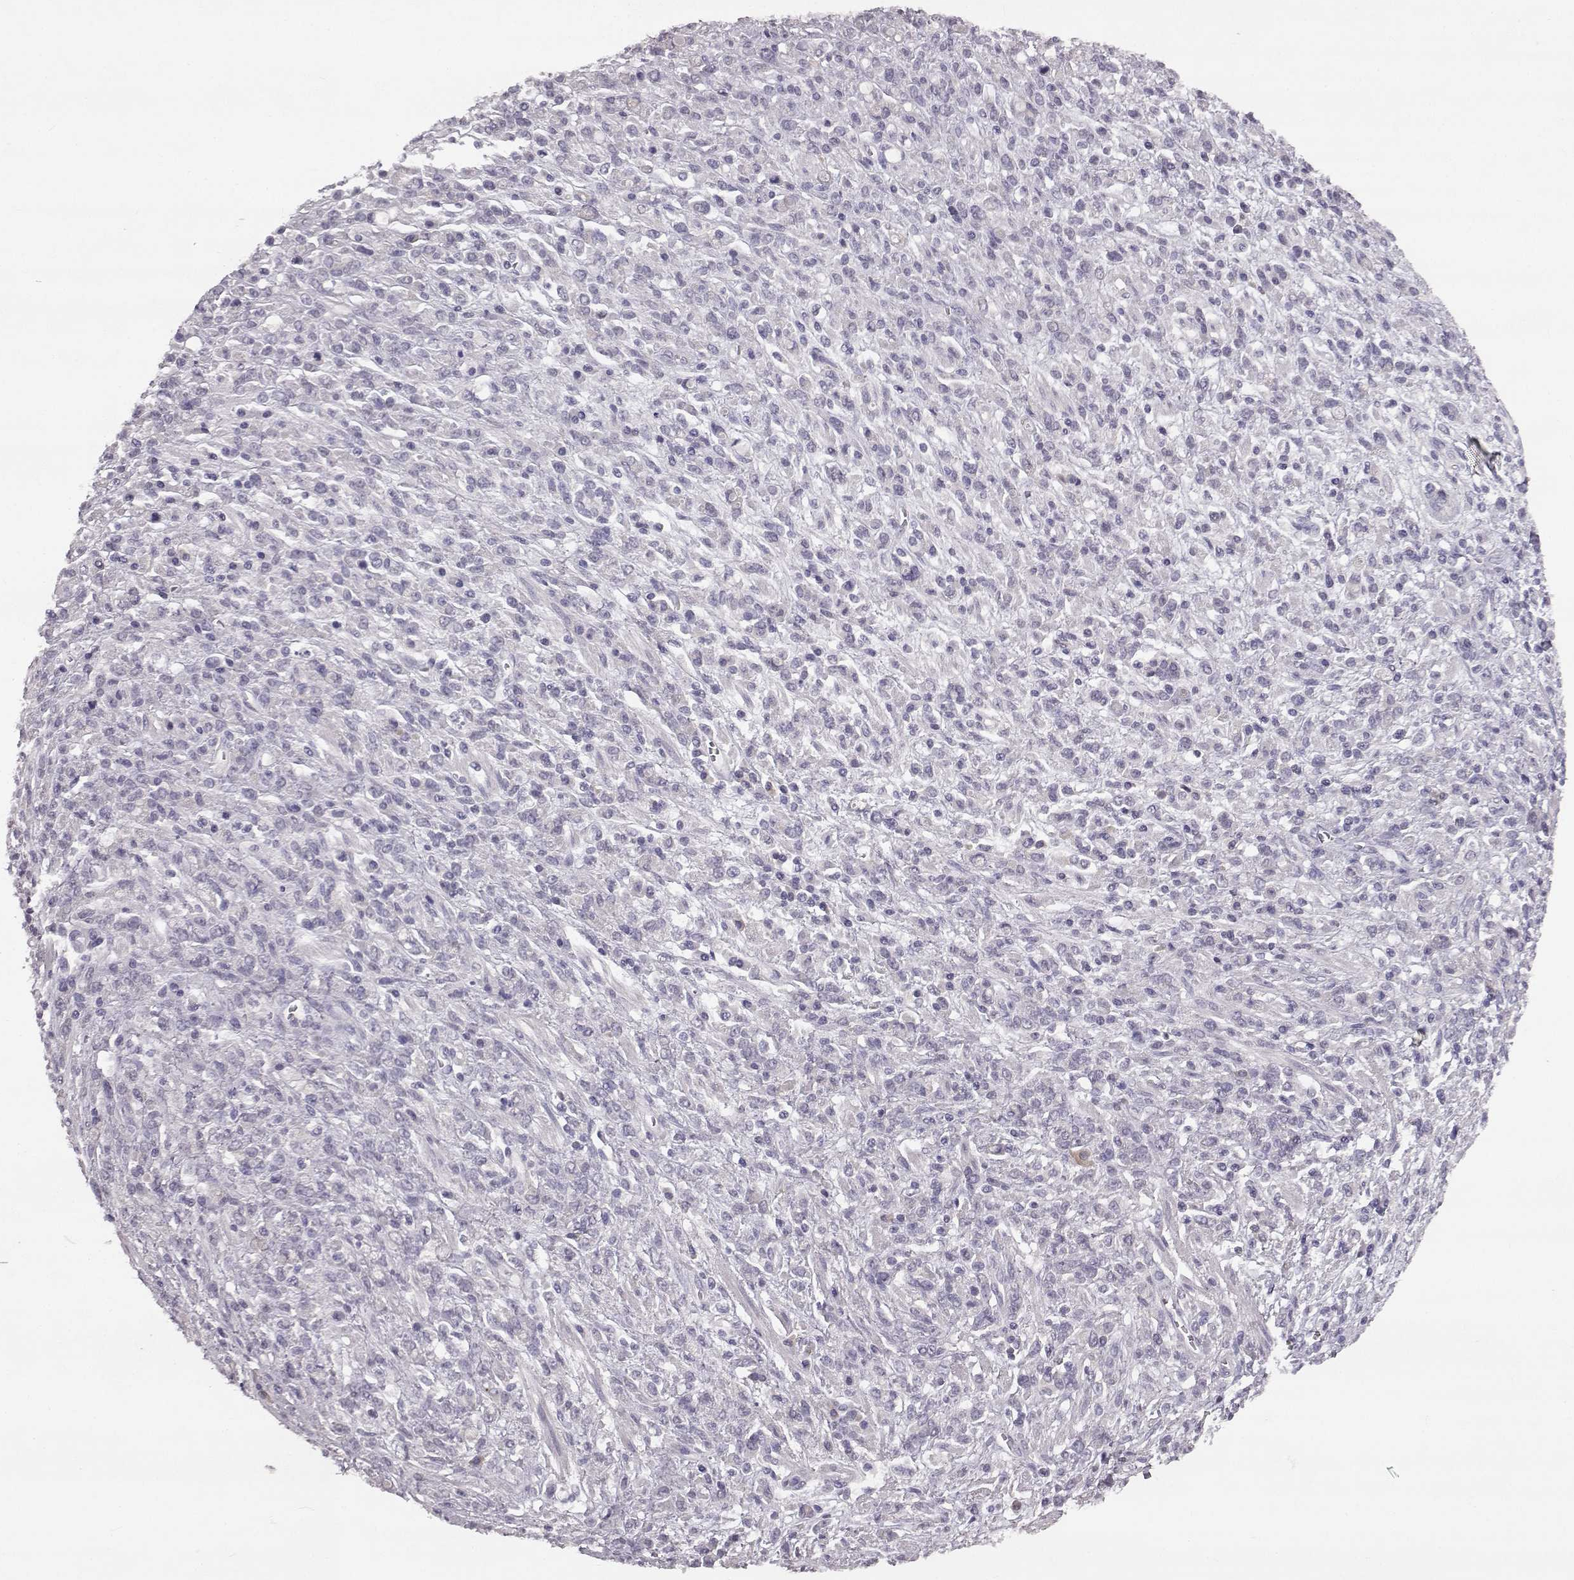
{"staining": {"intensity": "negative", "quantity": "none", "location": "none"}, "tissue": "stomach cancer", "cell_type": "Tumor cells", "image_type": "cancer", "snomed": [{"axis": "morphology", "description": "Adenocarcinoma, NOS"}, {"axis": "topography", "description": "Stomach"}], "caption": "Tumor cells are negative for protein expression in human adenocarcinoma (stomach).", "gene": "SPAG17", "patient": {"sex": "female", "age": 57}}